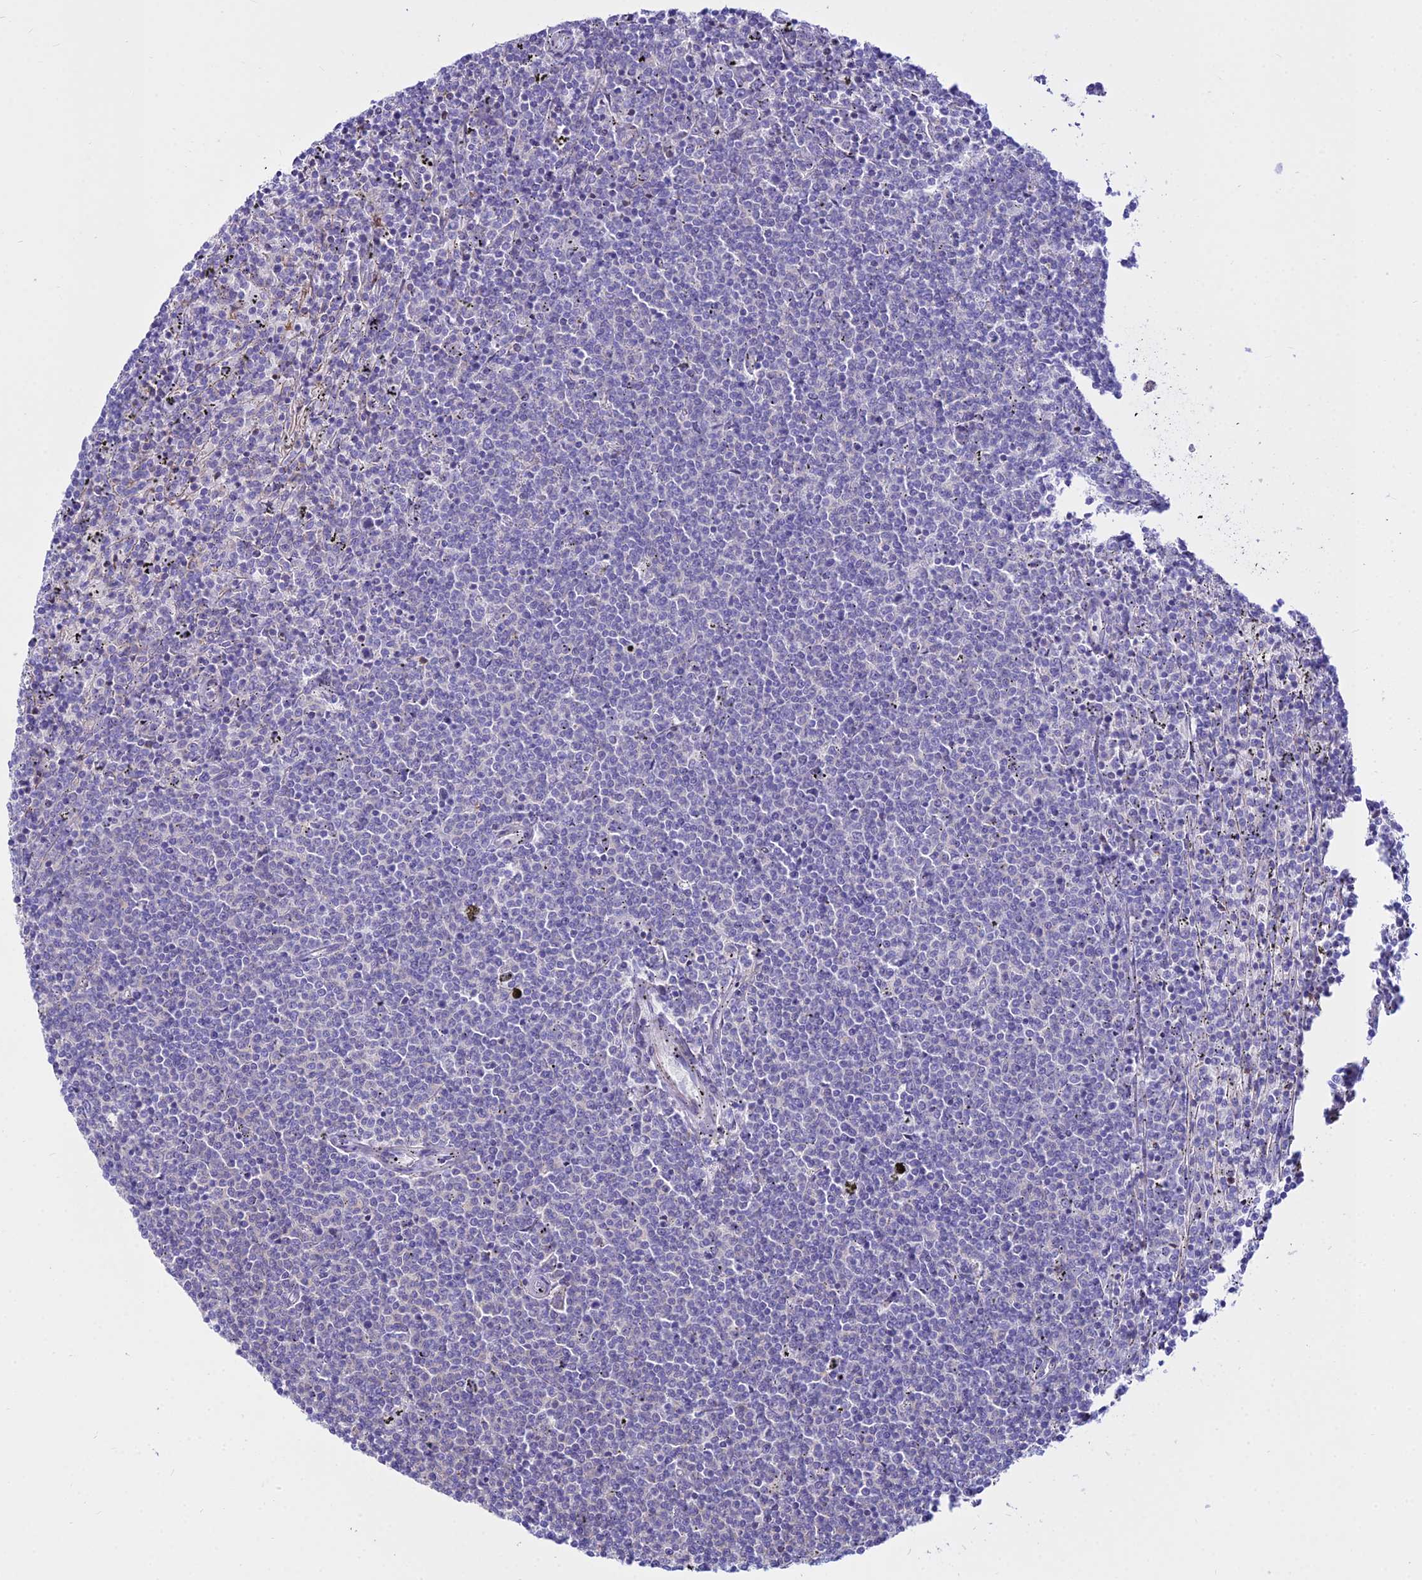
{"staining": {"intensity": "negative", "quantity": "none", "location": "none"}, "tissue": "lymphoma", "cell_type": "Tumor cells", "image_type": "cancer", "snomed": [{"axis": "morphology", "description": "Malignant lymphoma, non-Hodgkin's type, Low grade"}, {"axis": "topography", "description": "Spleen"}], "caption": "The IHC micrograph has no significant staining in tumor cells of malignant lymphoma, non-Hodgkin's type (low-grade) tissue.", "gene": "DLX1", "patient": {"sex": "female", "age": 50}}